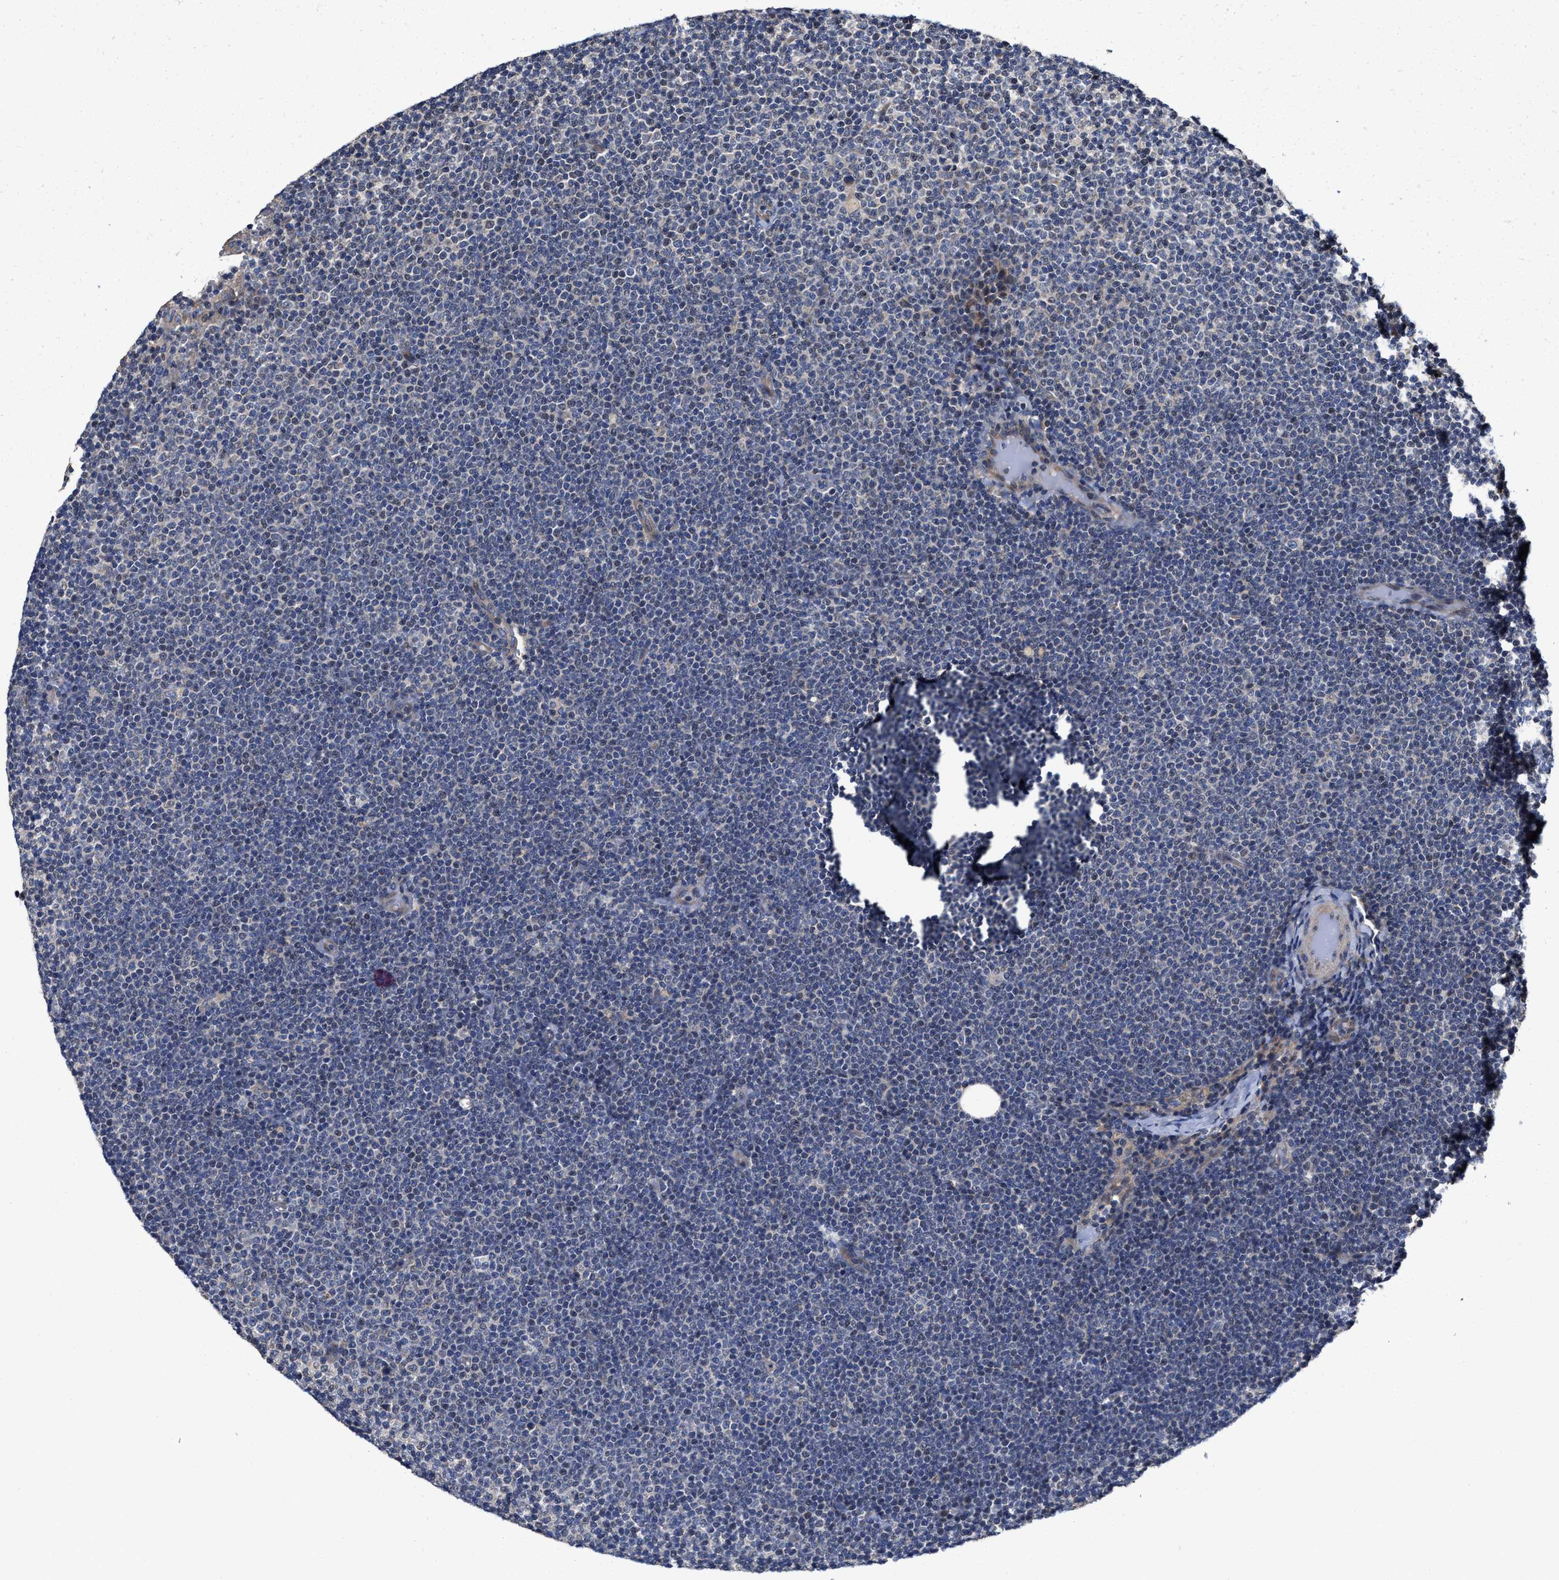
{"staining": {"intensity": "negative", "quantity": "none", "location": "none"}, "tissue": "lymphoma", "cell_type": "Tumor cells", "image_type": "cancer", "snomed": [{"axis": "morphology", "description": "Malignant lymphoma, non-Hodgkin's type, Low grade"}, {"axis": "topography", "description": "Lymph node"}], "caption": "Protein analysis of malignant lymphoma, non-Hodgkin's type (low-grade) shows no significant staining in tumor cells. Brightfield microscopy of immunohistochemistry (IHC) stained with DAB (3,3'-diaminobenzidine) (brown) and hematoxylin (blue), captured at high magnification.", "gene": "TRAF6", "patient": {"sex": "female", "age": 53}}